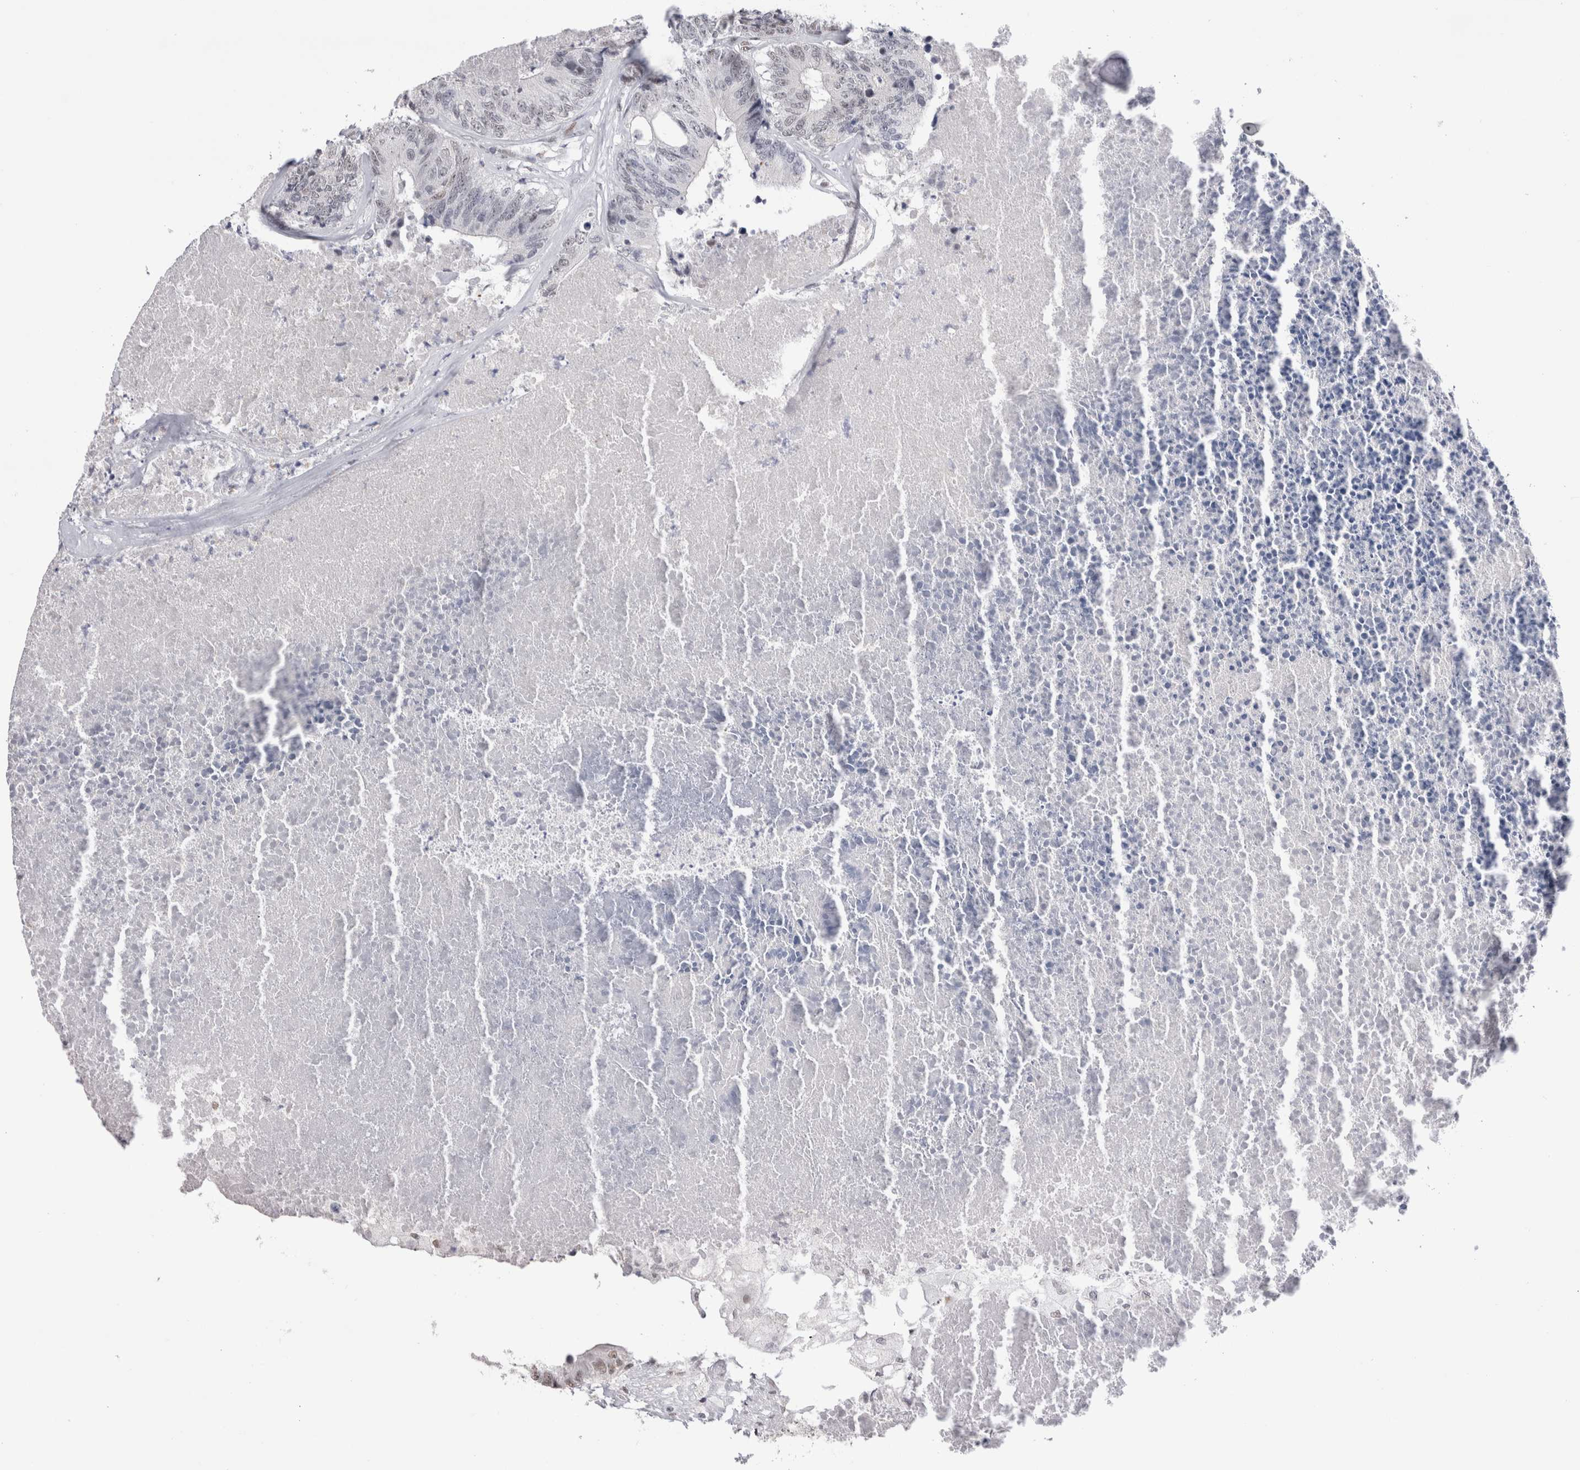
{"staining": {"intensity": "moderate", "quantity": "25%-75%", "location": "nuclear"}, "tissue": "colorectal cancer", "cell_type": "Tumor cells", "image_type": "cancer", "snomed": [{"axis": "morphology", "description": "Adenocarcinoma, NOS"}, {"axis": "topography", "description": "Colon"}], "caption": "Protein expression analysis of colorectal cancer (adenocarcinoma) displays moderate nuclear expression in approximately 25%-75% of tumor cells. The protein of interest is shown in brown color, while the nuclei are stained blue.", "gene": "RBM6", "patient": {"sex": "female", "age": 67}}